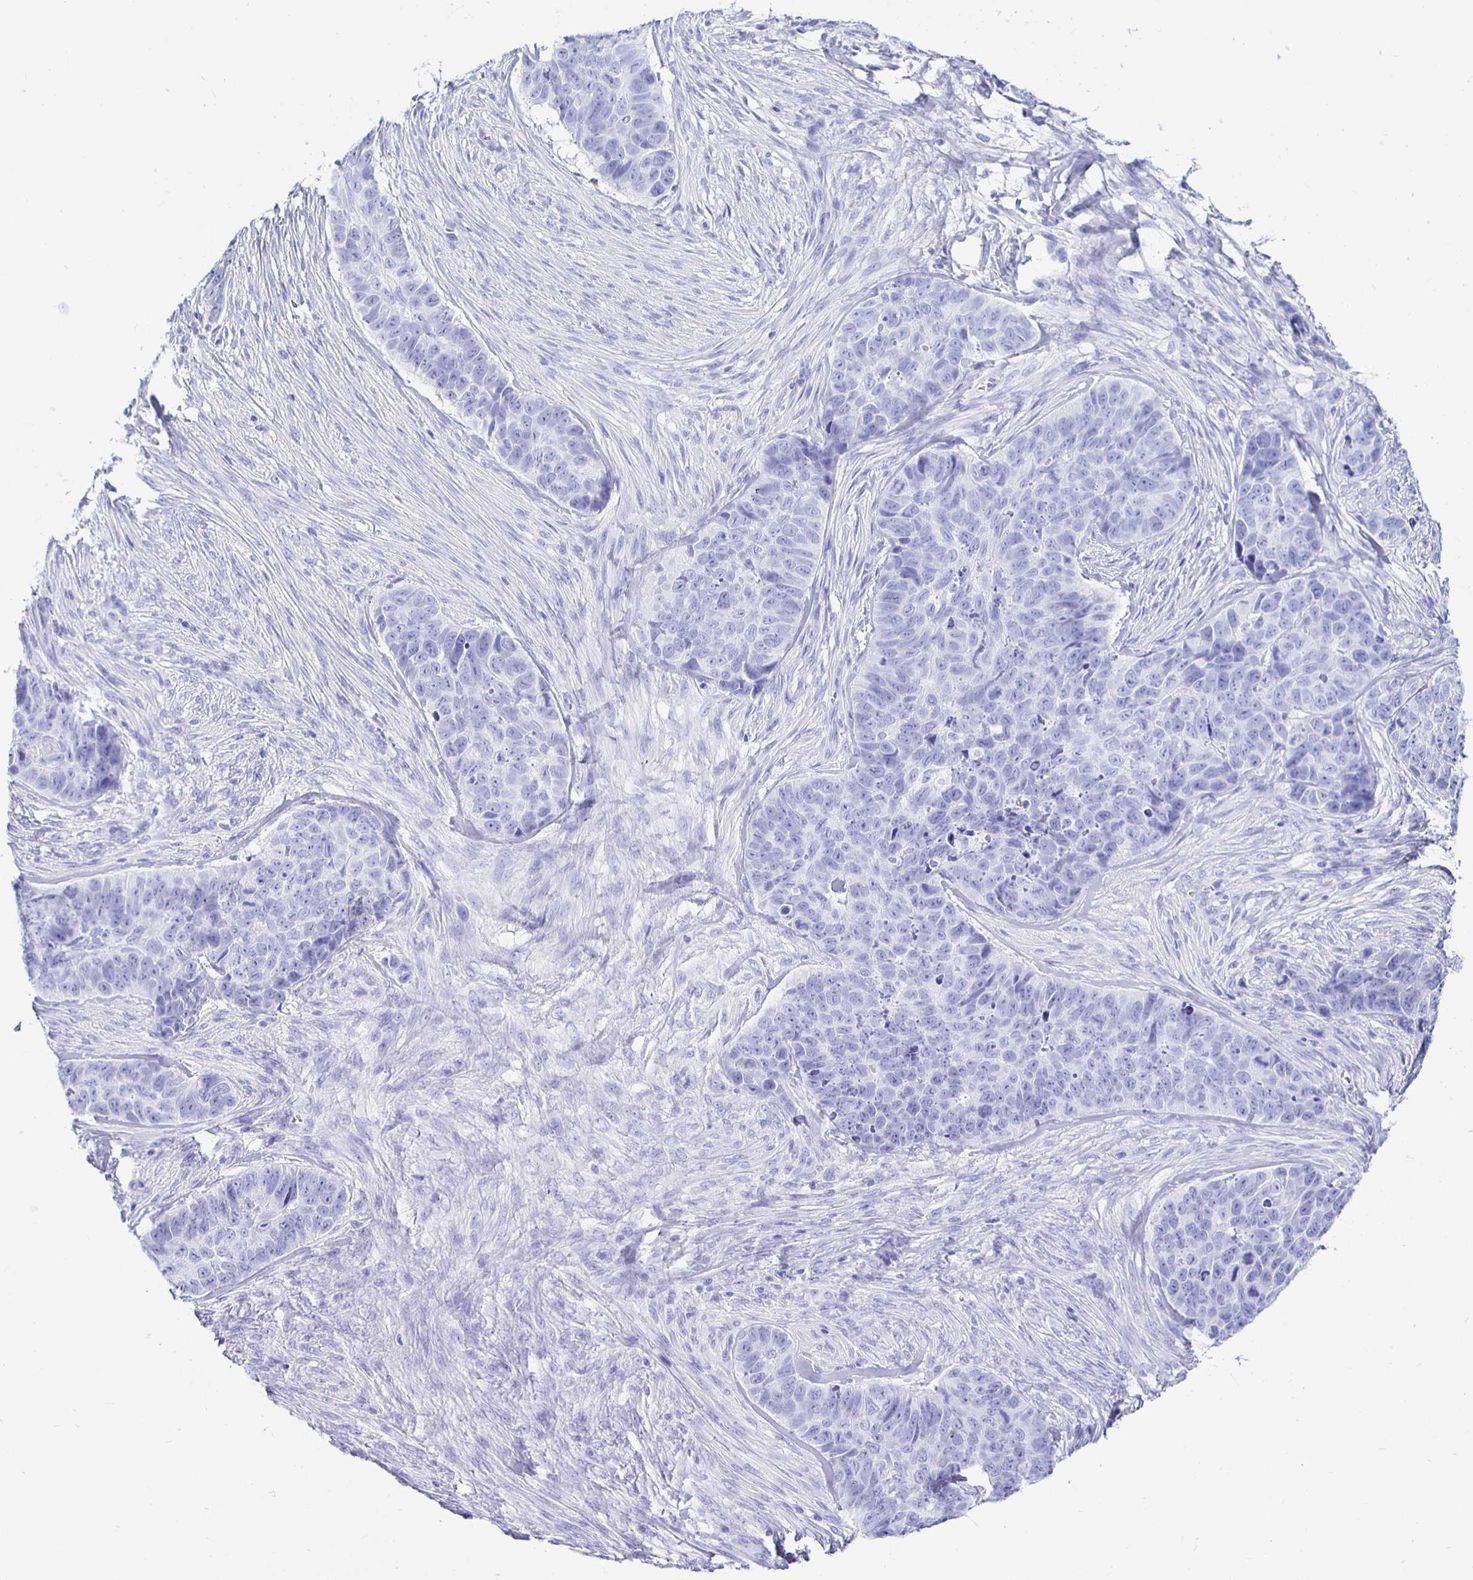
{"staining": {"intensity": "negative", "quantity": "none", "location": "none"}, "tissue": "skin cancer", "cell_type": "Tumor cells", "image_type": "cancer", "snomed": [{"axis": "morphology", "description": "Basal cell carcinoma"}, {"axis": "topography", "description": "Skin"}], "caption": "High power microscopy photomicrograph of an IHC micrograph of basal cell carcinoma (skin), revealing no significant positivity in tumor cells.", "gene": "UMOD", "patient": {"sex": "female", "age": 82}}